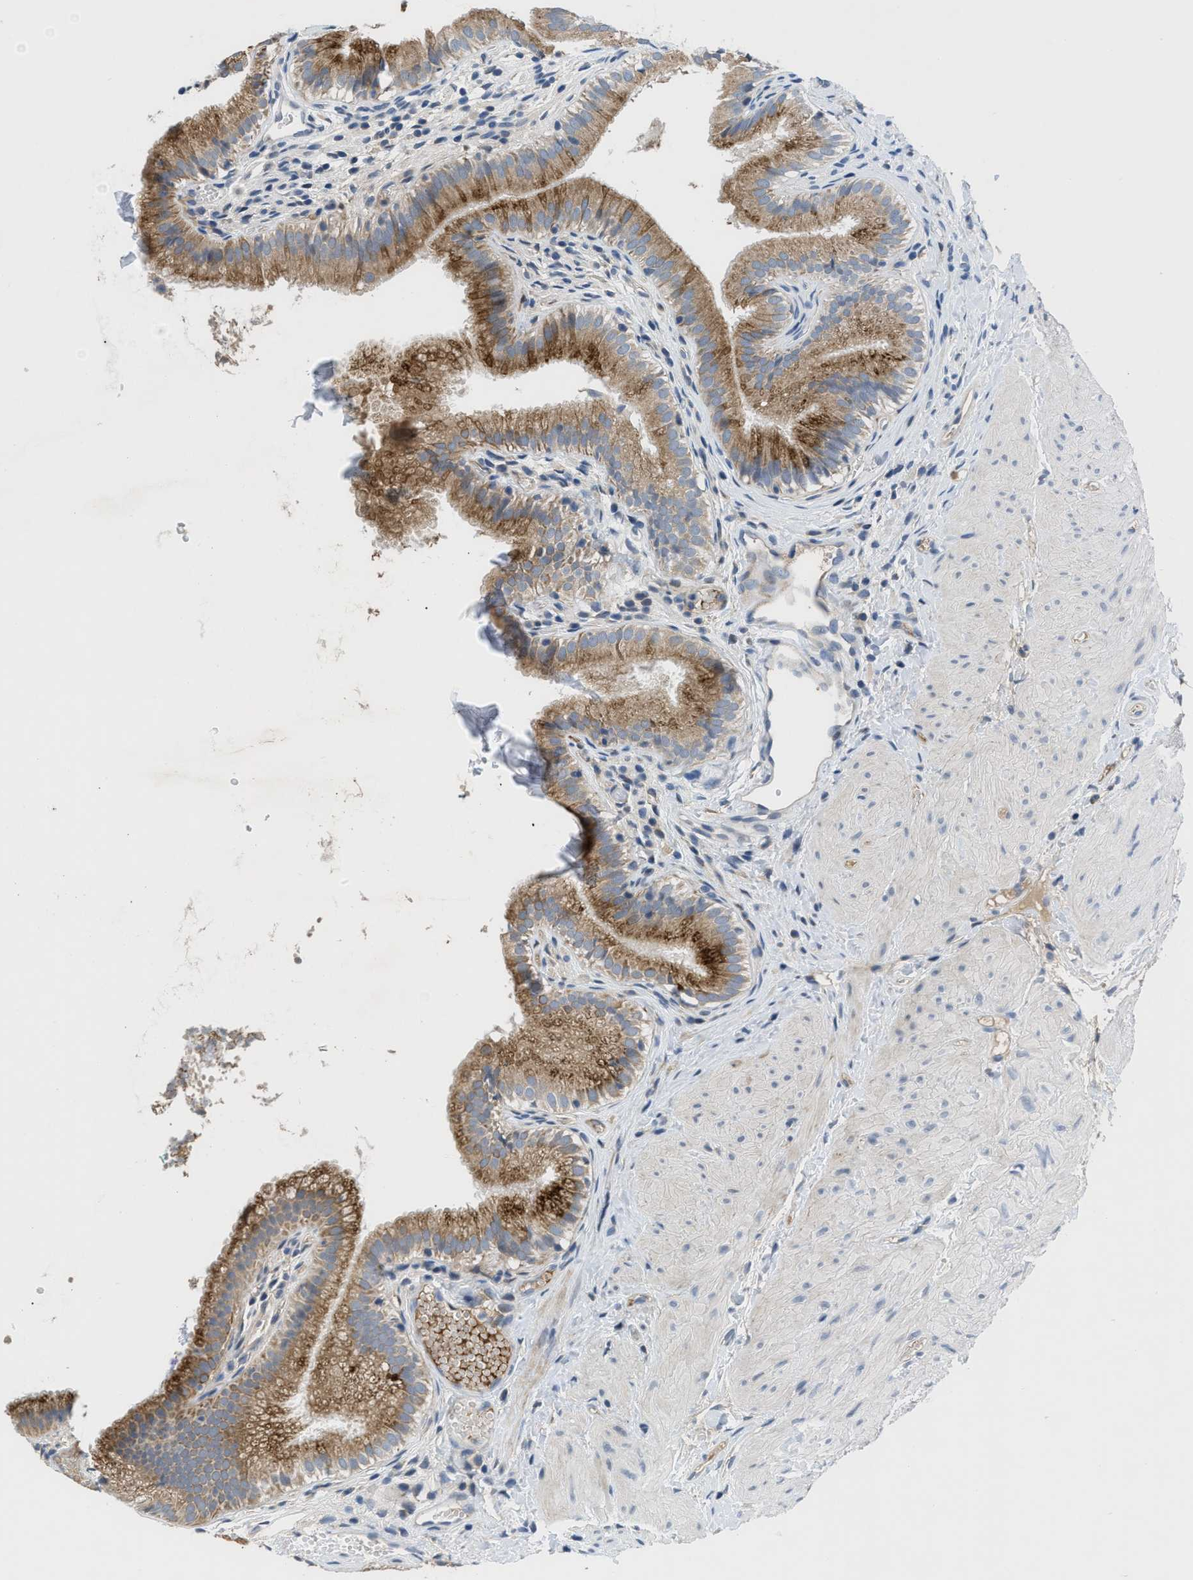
{"staining": {"intensity": "strong", "quantity": "25%-75%", "location": "cytoplasmic/membranous"}, "tissue": "gallbladder", "cell_type": "Glandular cells", "image_type": "normal", "snomed": [{"axis": "morphology", "description": "Normal tissue, NOS"}, {"axis": "topography", "description": "Gallbladder"}], "caption": "Immunohistochemical staining of unremarkable gallbladder exhibits strong cytoplasmic/membranous protein positivity in about 25%-75% of glandular cells. The protein is shown in brown color, while the nuclei are stained blue.", "gene": "OR9K2", "patient": {"sex": "female", "age": 26}}